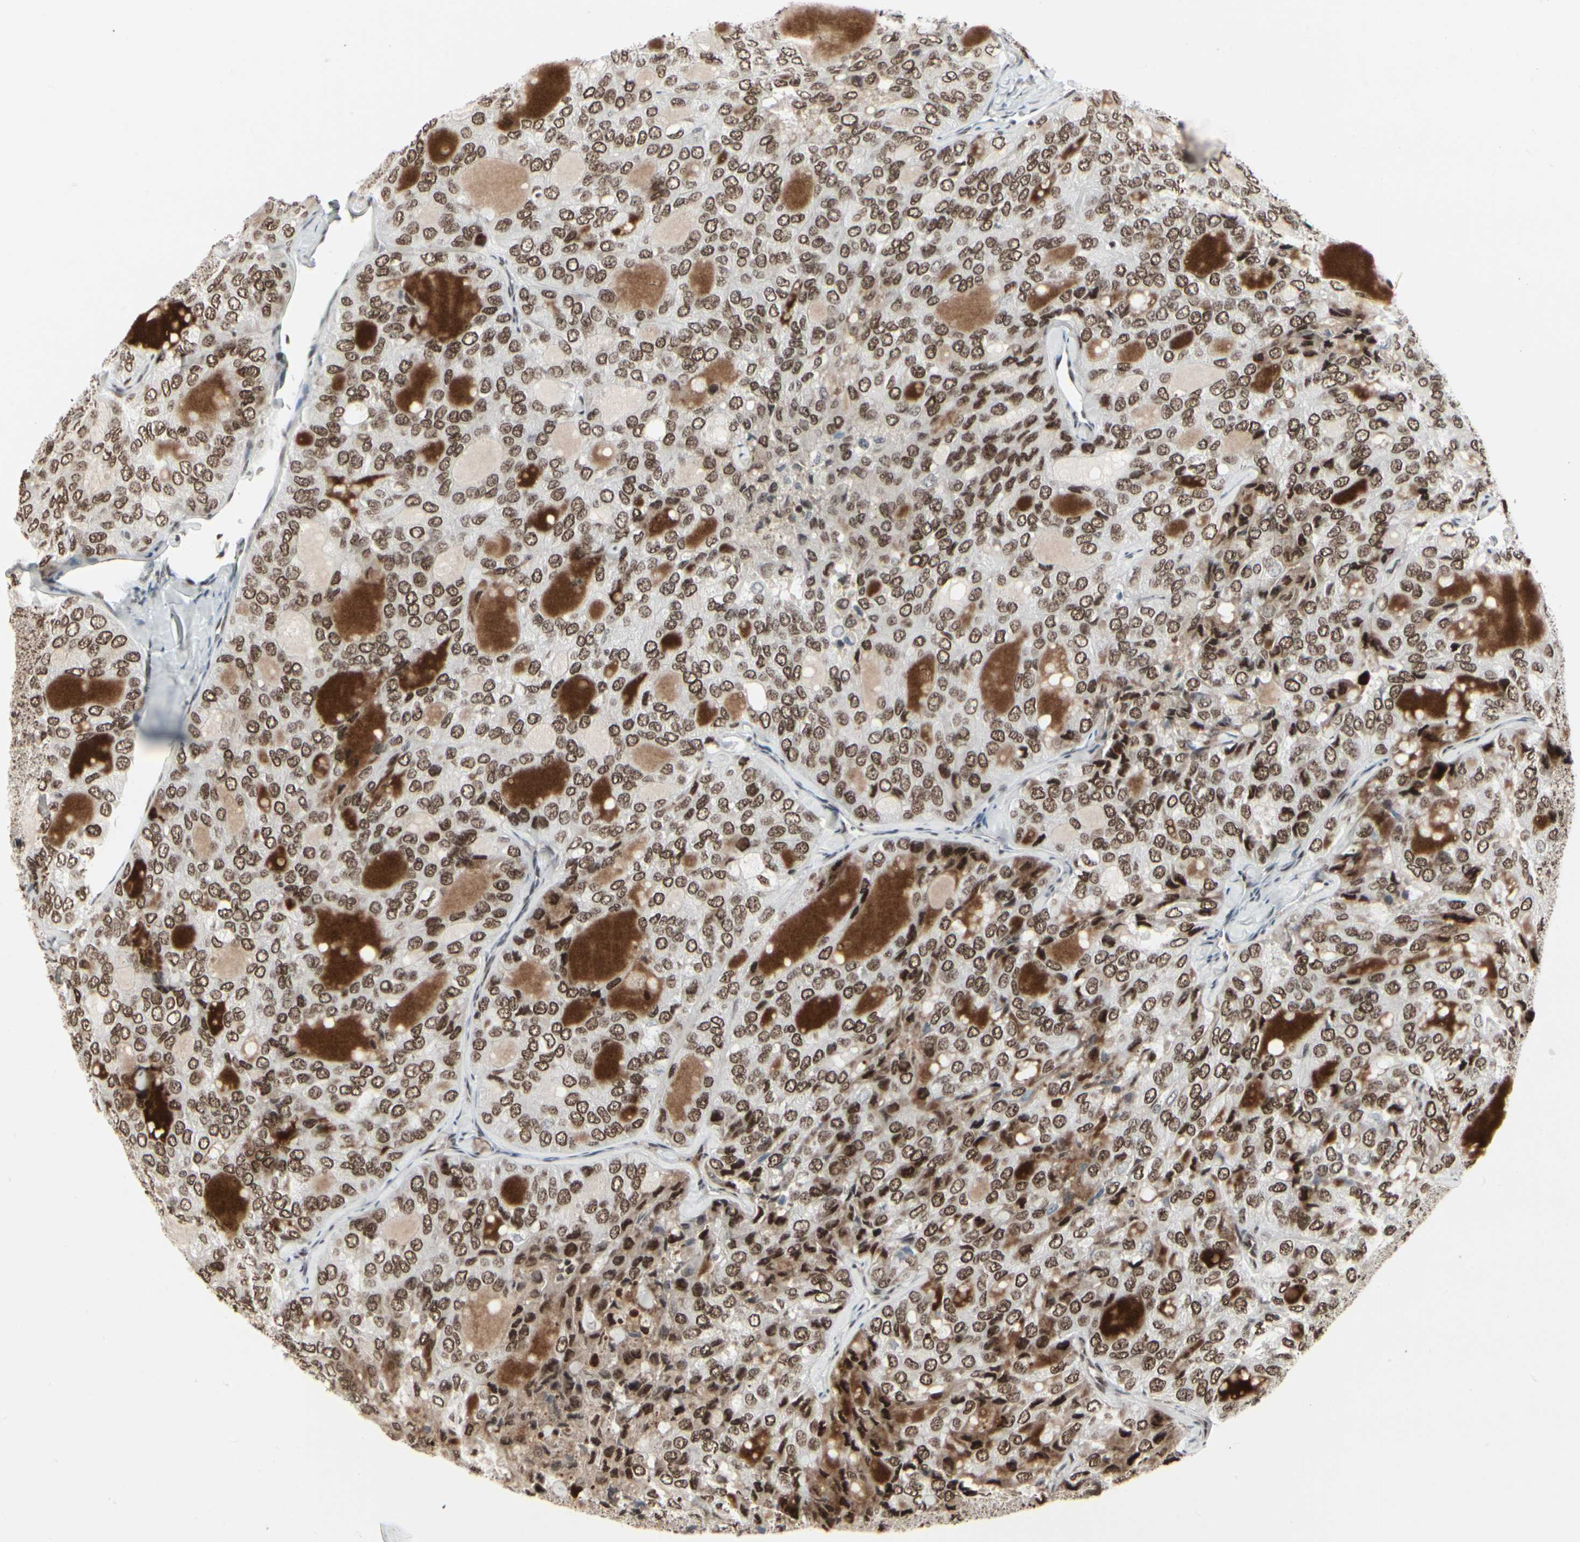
{"staining": {"intensity": "moderate", "quantity": ">75%", "location": "nuclear"}, "tissue": "thyroid cancer", "cell_type": "Tumor cells", "image_type": "cancer", "snomed": [{"axis": "morphology", "description": "Follicular adenoma carcinoma, NOS"}, {"axis": "topography", "description": "Thyroid gland"}], "caption": "The image exhibits immunohistochemical staining of thyroid cancer. There is moderate nuclear expression is appreciated in about >75% of tumor cells. (DAB IHC, brown staining for protein, blue staining for nuclei).", "gene": "HMG20A", "patient": {"sex": "male", "age": 75}}